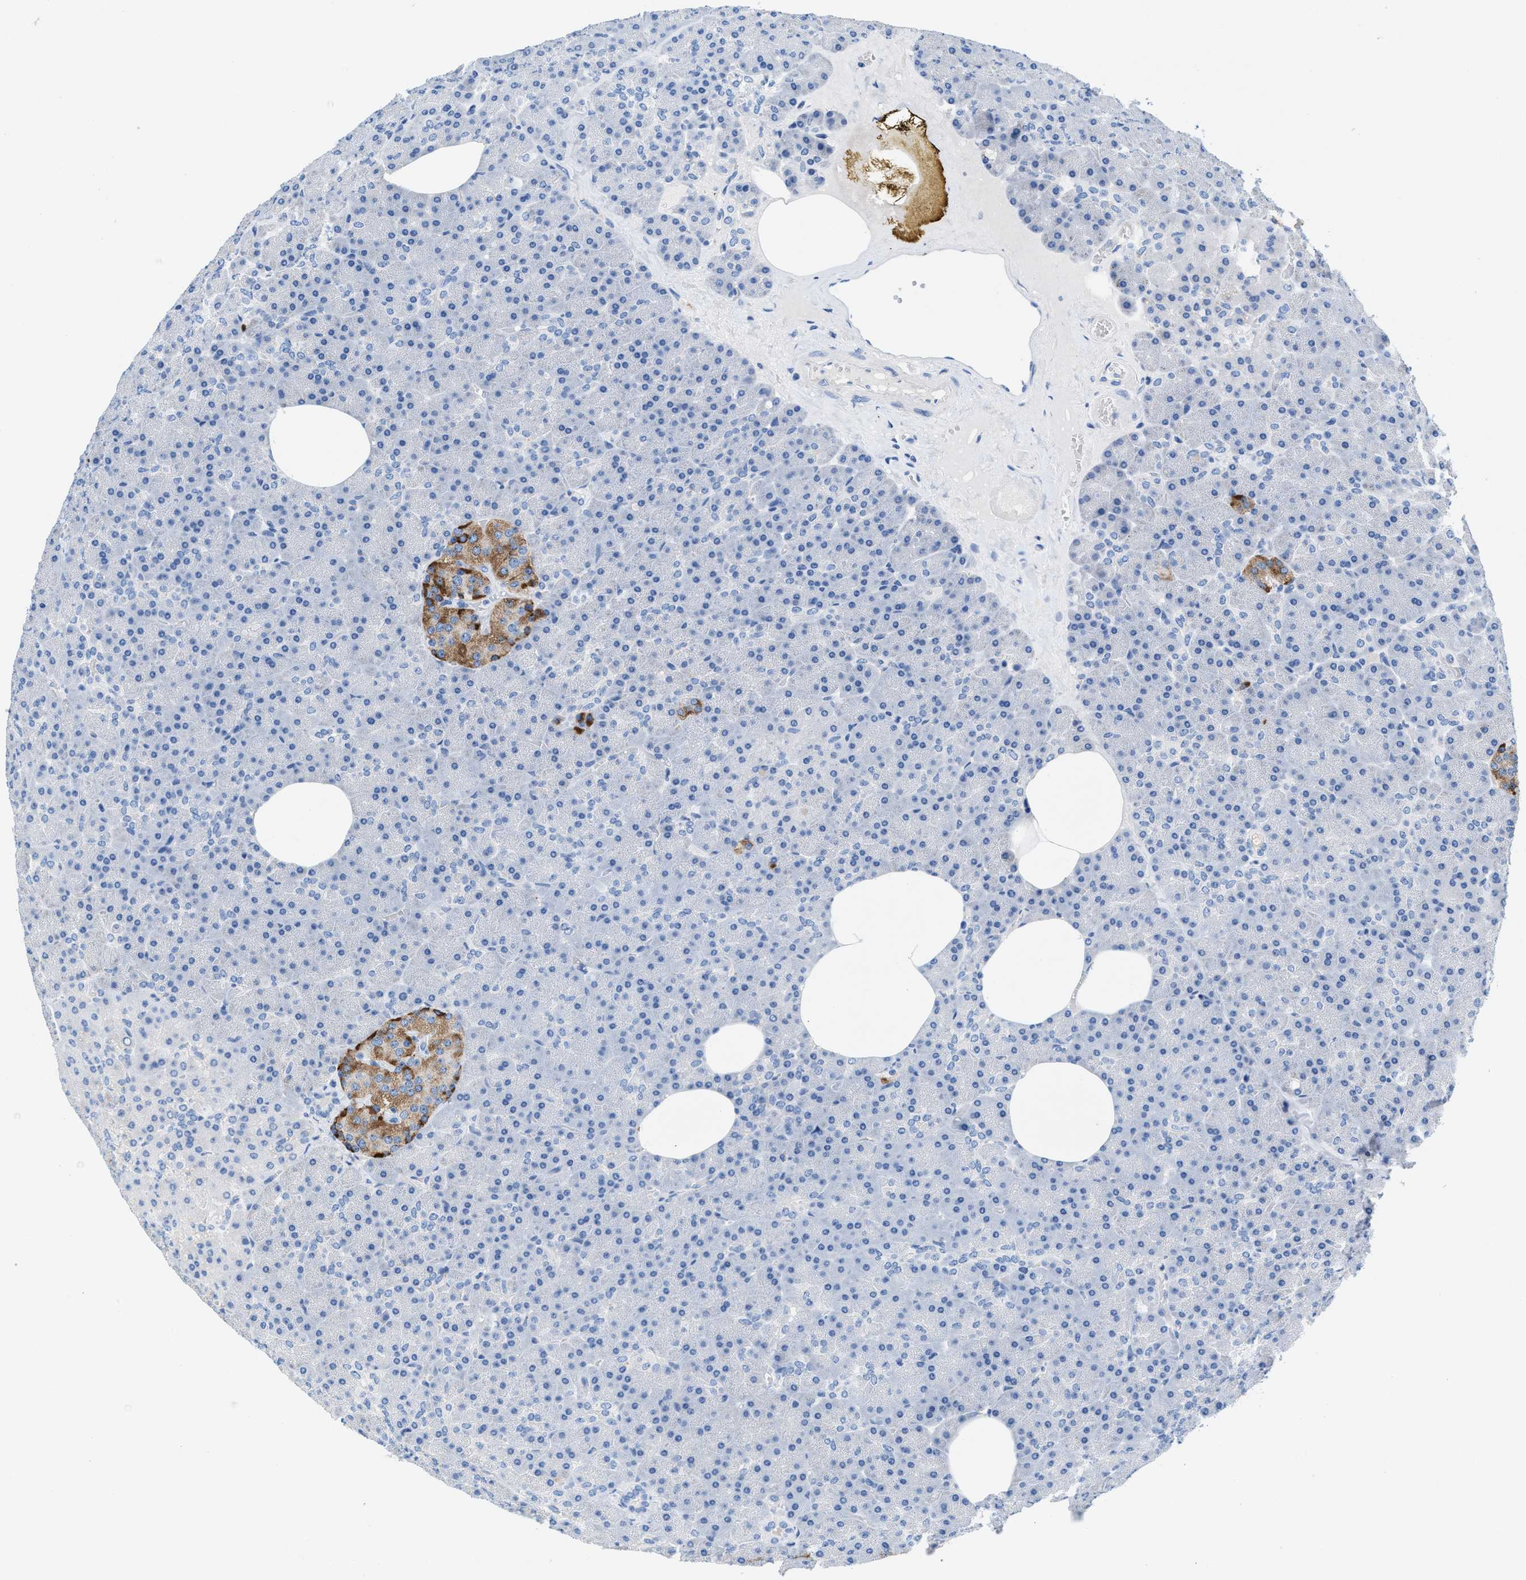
{"staining": {"intensity": "negative", "quantity": "none", "location": "none"}, "tissue": "pancreas", "cell_type": "Exocrine glandular cells", "image_type": "normal", "snomed": [{"axis": "morphology", "description": "Normal tissue, NOS"}, {"axis": "morphology", "description": "Carcinoid, malignant, NOS"}, {"axis": "topography", "description": "Pancreas"}], "caption": "Immunohistochemistry (IHC) of benign pancreas displays no expression in exocrine glandular cells. (DAB IHC visualized using brightfield microscopy, high magnification).", "gene": "SLFN13", "patient": {"sex": "female", "age": 35}}